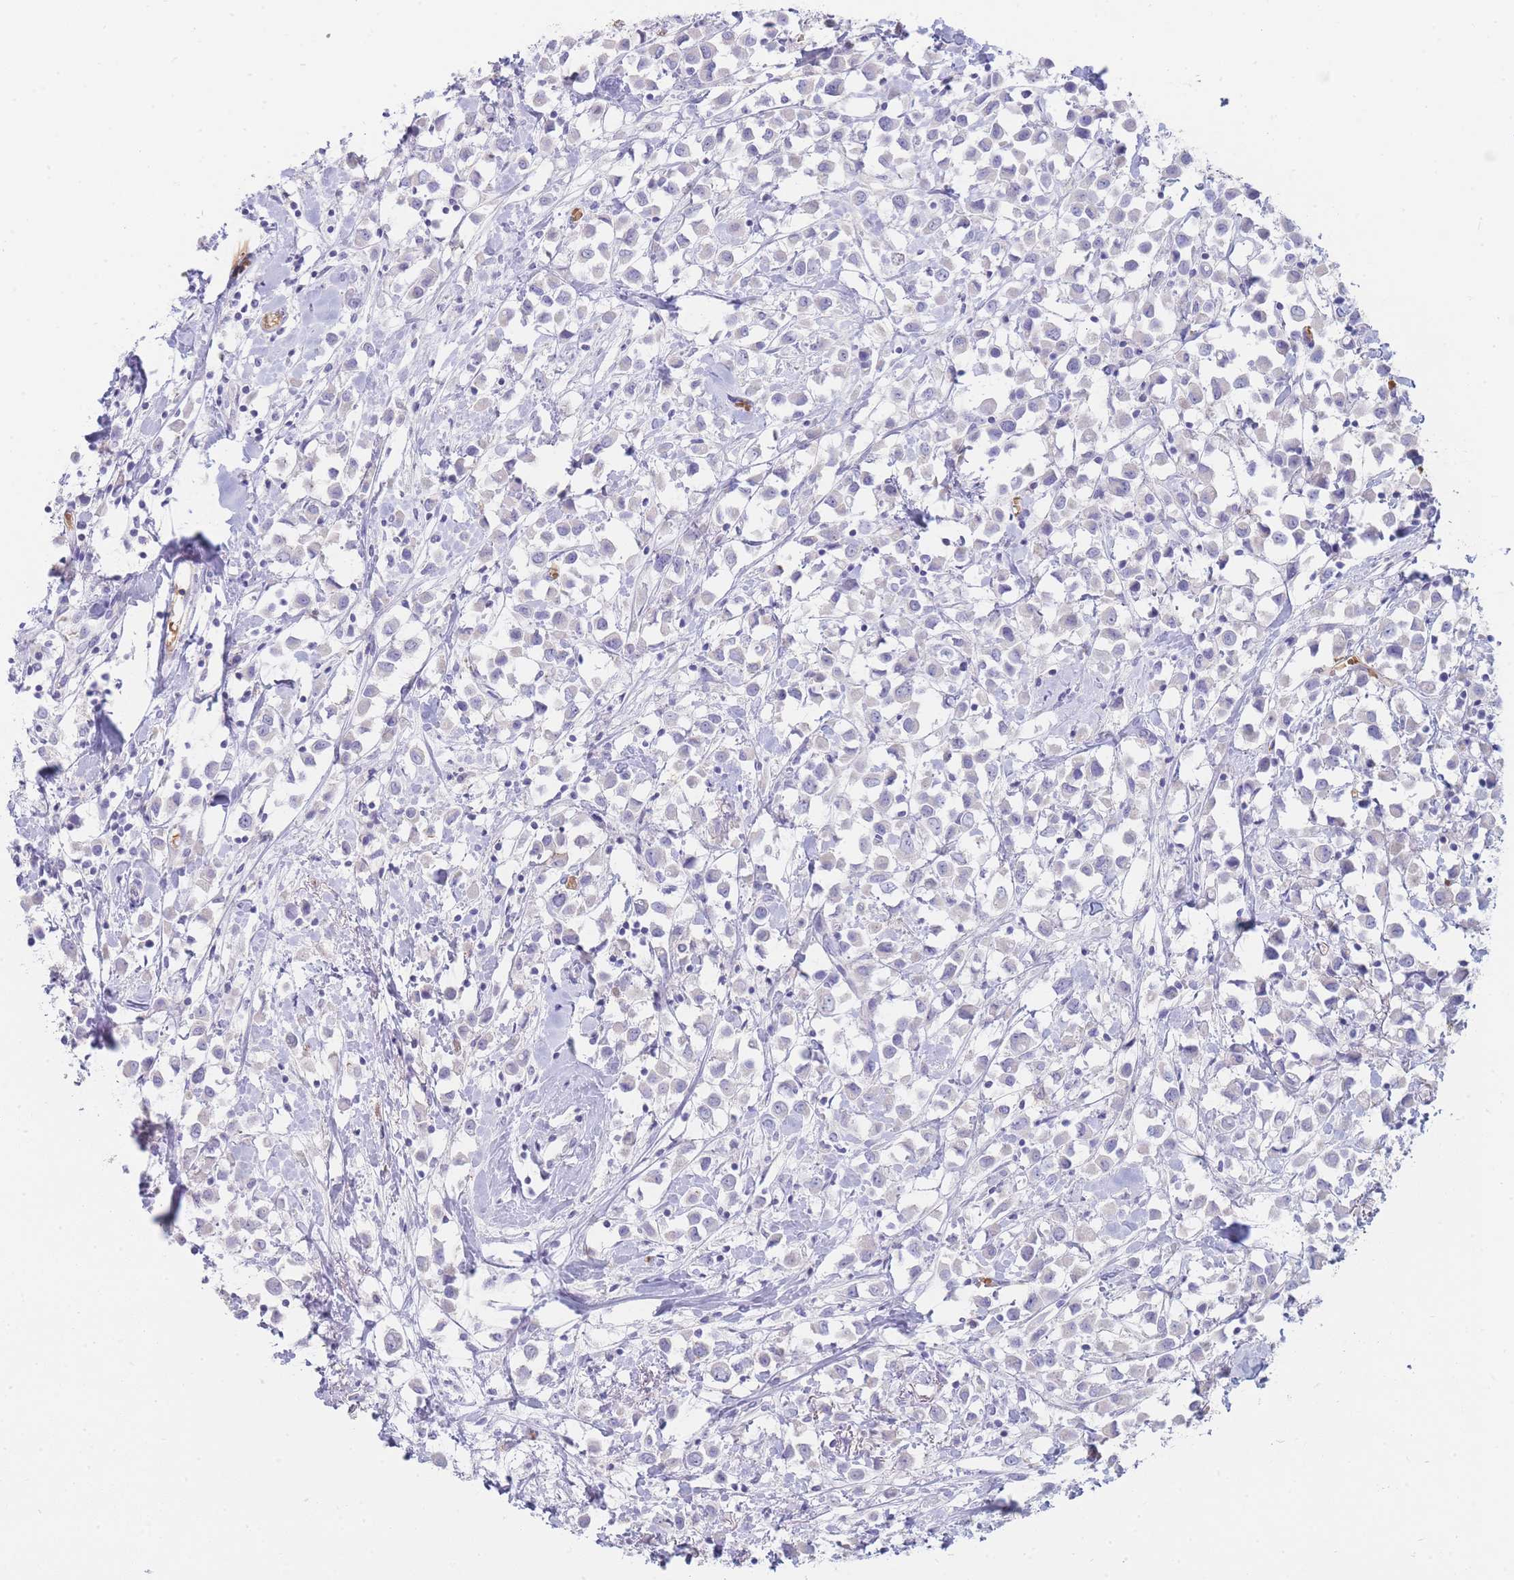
{"staining": {"intensity": "negative", "quantity": "none", "location": "none"}, "tissue": "breast cancer", "cell_type": "Tumor cells", "image_type": "cancer", "snomed": [{"axis": "morphology", "description": "Duct carcinoma"}, {"axis": "topography", "description": "Breast"}], "caption": "Breast invasive ductal carcinoma was stained to show a protein in brown. There is no significant positivity in tumor cells. The staining was performed using DAB (3,3'-diaminobenzidine) to visualize the protein expression in brown, while the nuclei were stained in blue with hematoxylin (Magnification: 20x).", "gene": "HBG2", "patient": {"sex": "female", "age": 61}}